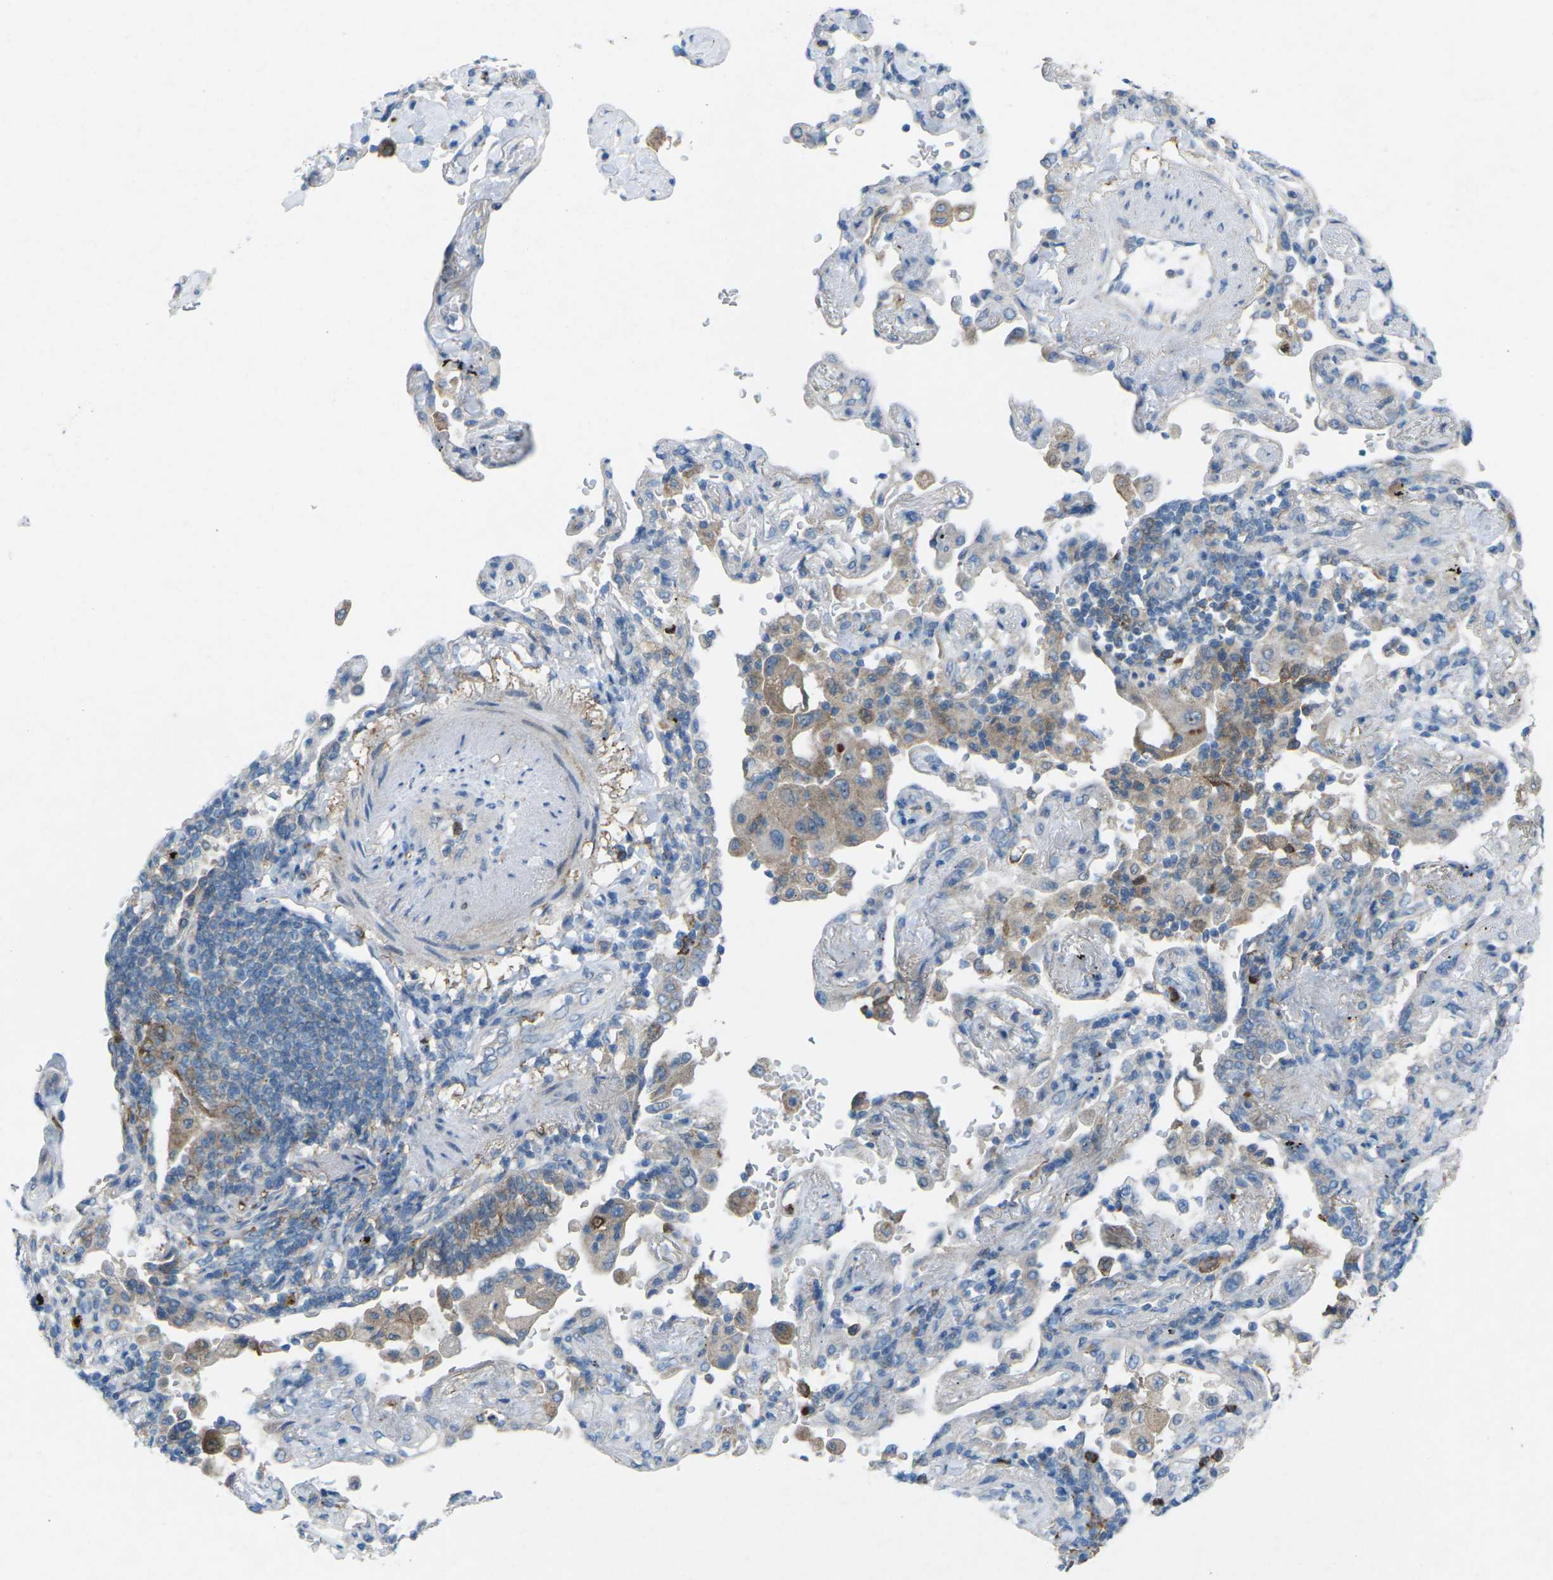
{"staining": {"intensity": "weak", "quantity": "25%-75%", "location": "cytoplasmic/membranous"}, "tissue": "lung cancer", "cell_type": "Tumor cells", "image_type": "cancer", "snomed": [{"axis": "morphology", "description": "Adenocarcinoma, NOS"}, {"axis": "topography", "description": "Lung"}], "caption": "Protein expression analysis of human lung cancer reveals weak cytoplasmic/membranous staining in approximately 25%-75% of tumor cells.", "gene": "STK11", "patient": {"sex": "female", "age": 65}}